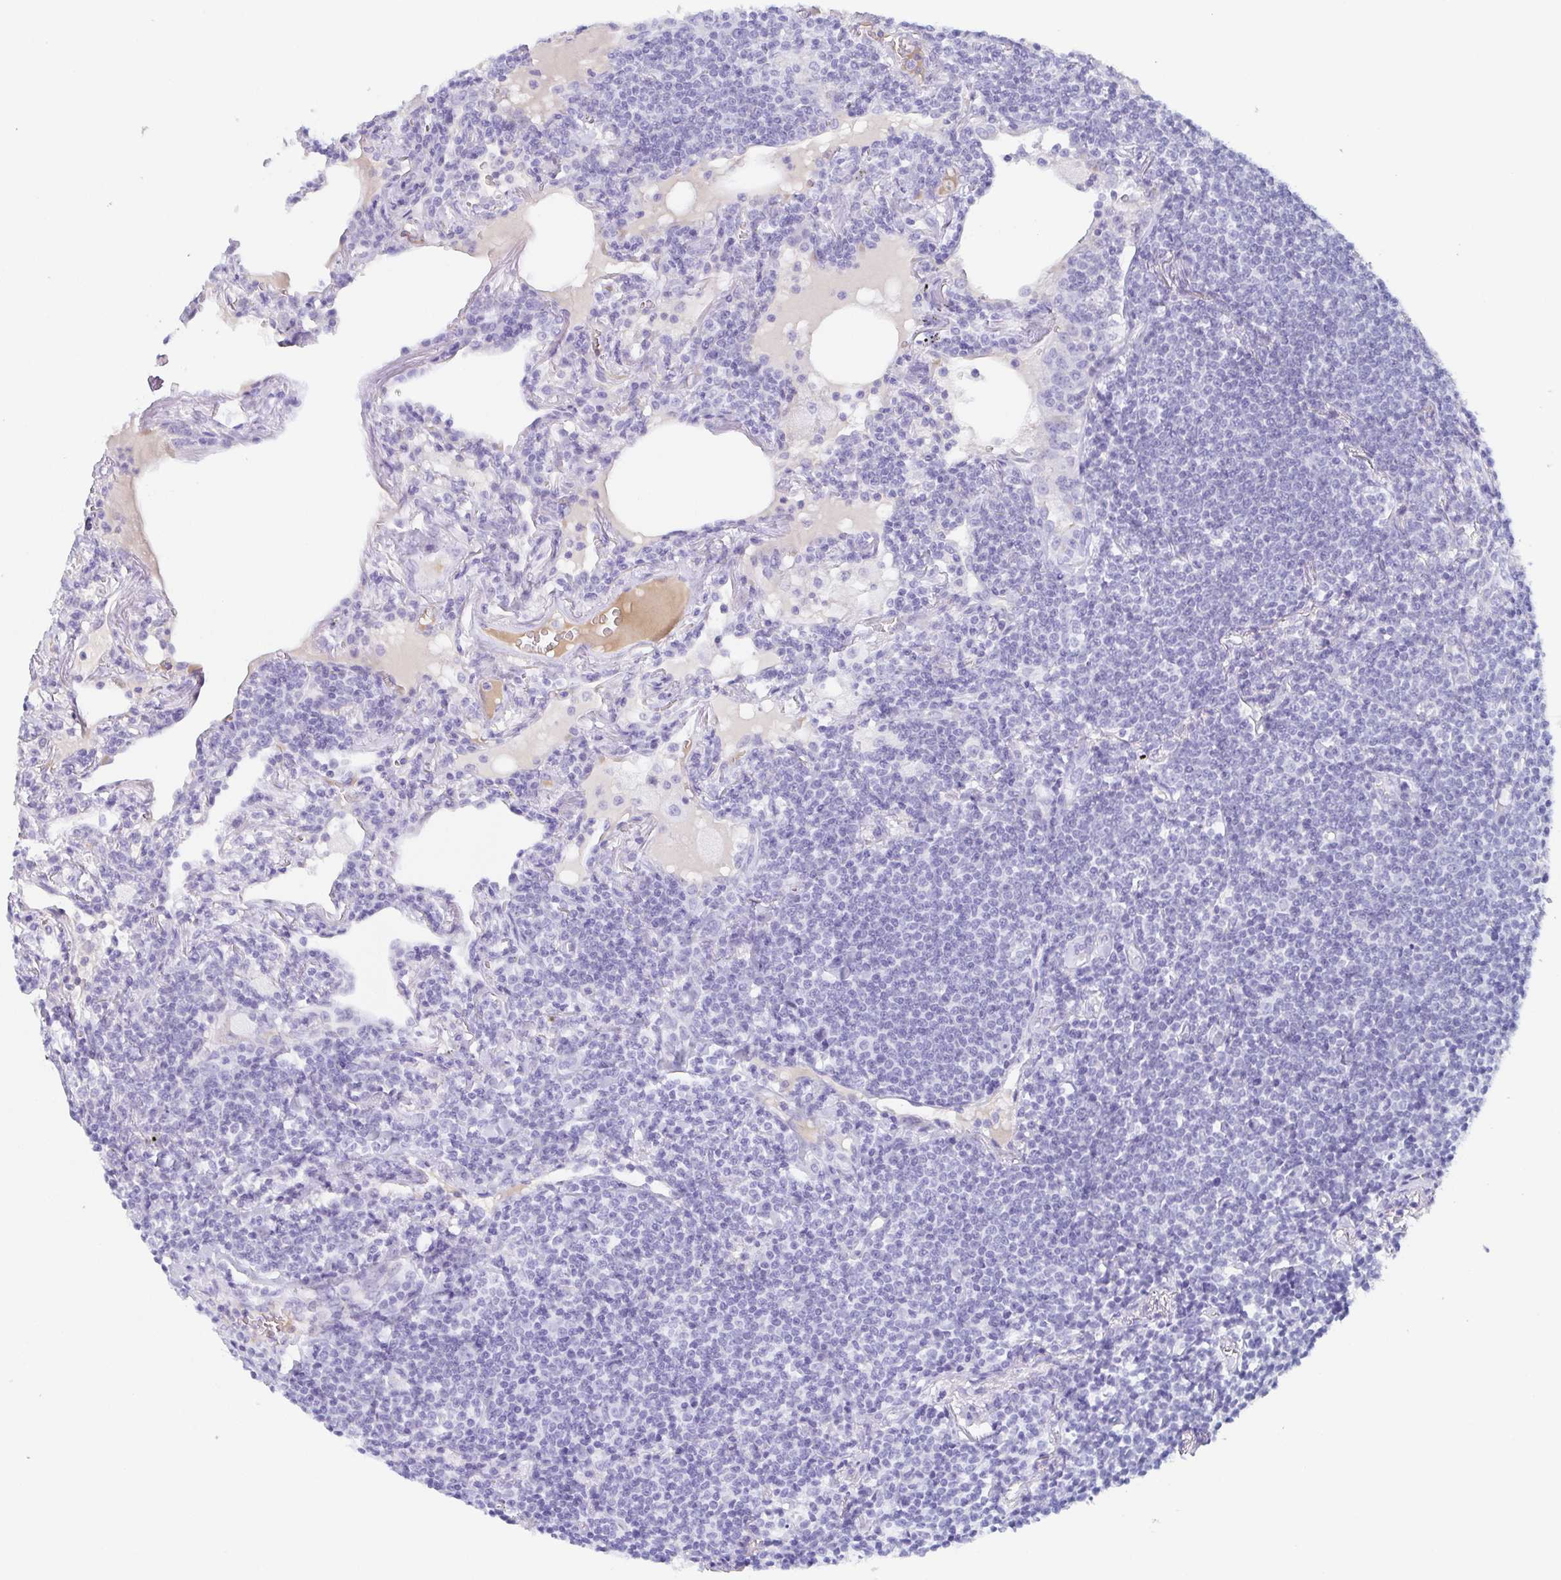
{"staining": {"intensity": "negative", "quantity": "none", "location": "none"}, "tissue": "lymphoma", "cell_type": "Tumor cells", "image_type": "cancer", "snomed": [{"axis": "morphology", "description": "Malignant lymphoma, non-Hodgkin's type, Low grade"}, {"axis": "topography", "description": "Lung"}], "caption": "Lymphoma stained for a protein using immunohistochemistry (IHC) displays no positivity tumor cells.", "gene": "LDLRAD1", "patient": {"sex": "female", "age": 71}}